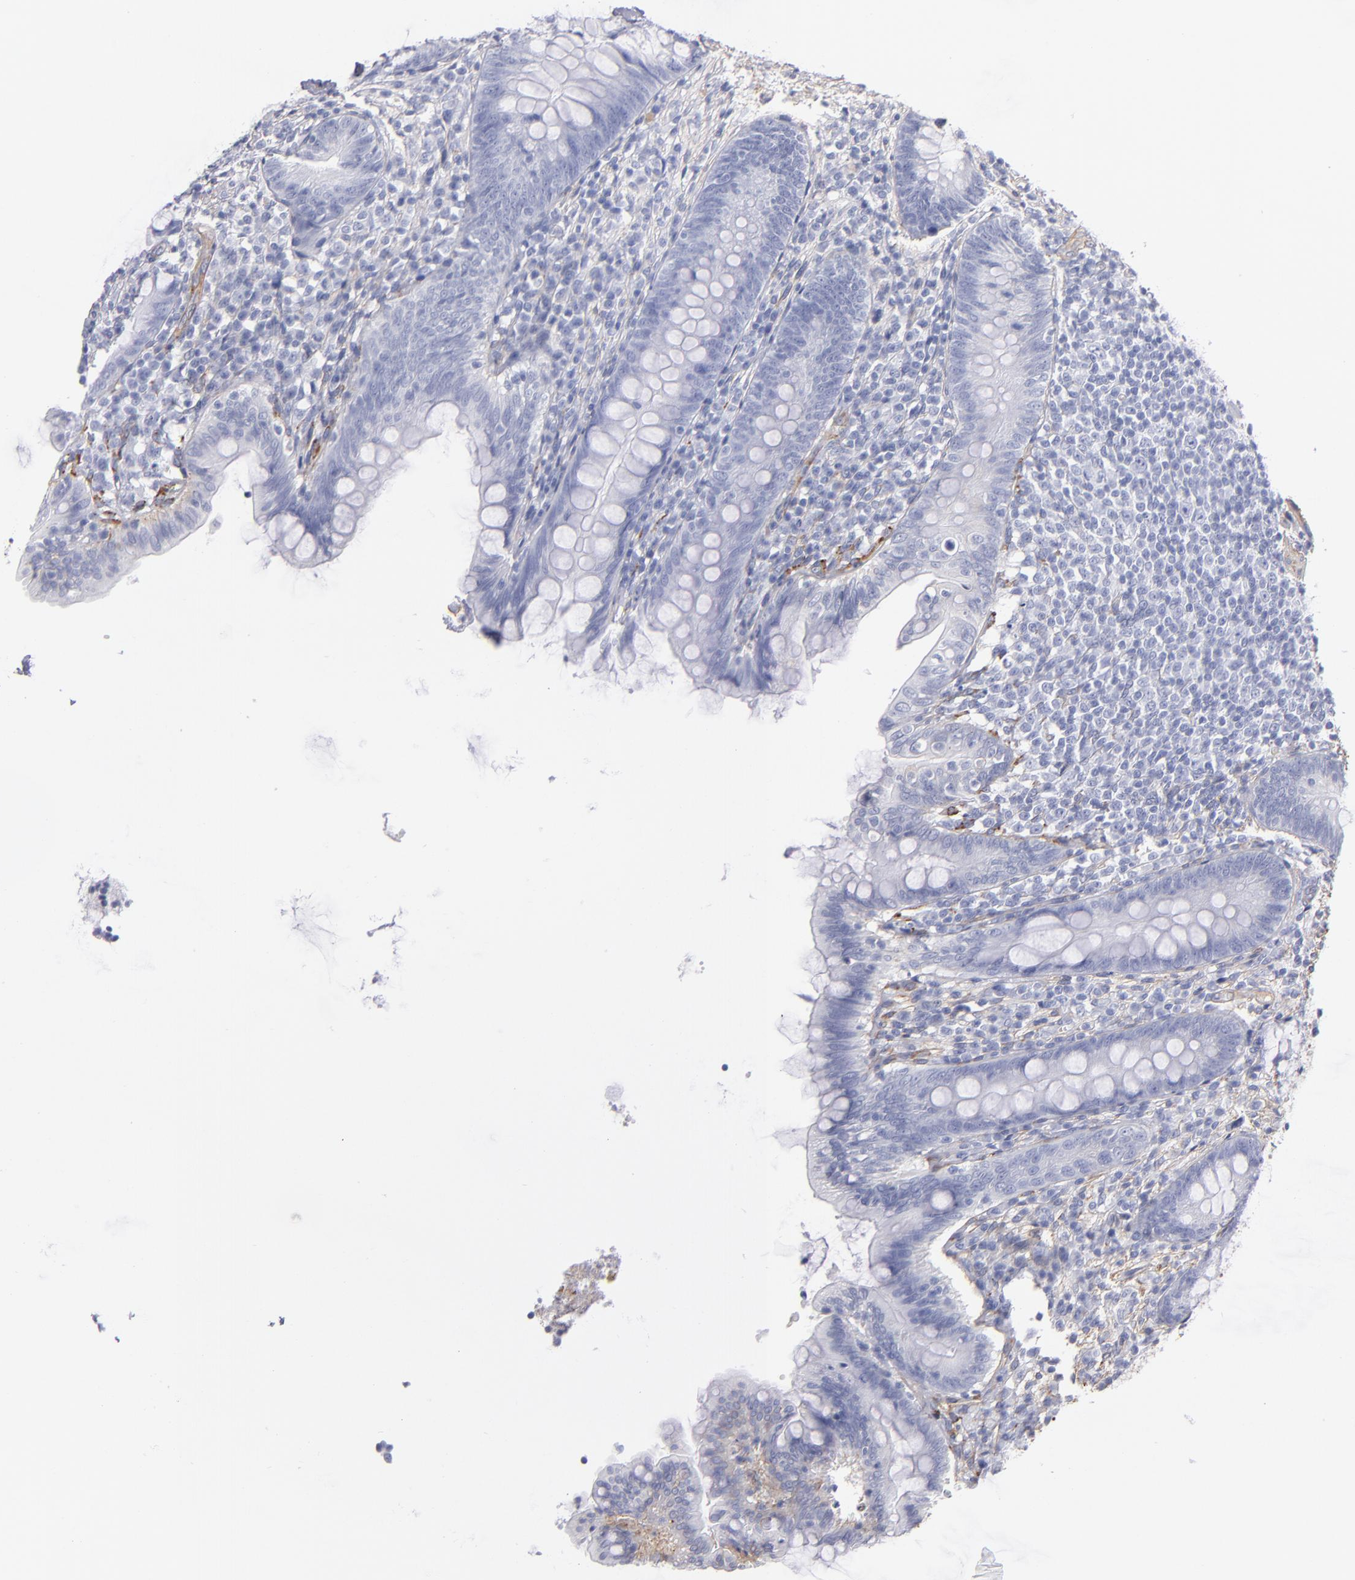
{"staining": {"intensity": "weak", "quantity": "25%-75%", "location": "cytoplasmic/membranous"}, "tissue": "appendix", "cell_type": "Glandular cells", "image_type": "normal", "snomed": [{"axis": "morphology", "description": "Normal tissue, NOS"}, {"axis": "topography", "description": "Appendix"}], "caption": "Weak cytoplasmic/membranous expression is identified in approximately 25%-75% of glandular cells in benign appendix.", "gene": "LAMC1", "patient": {"sex": "female", "age": 66}}